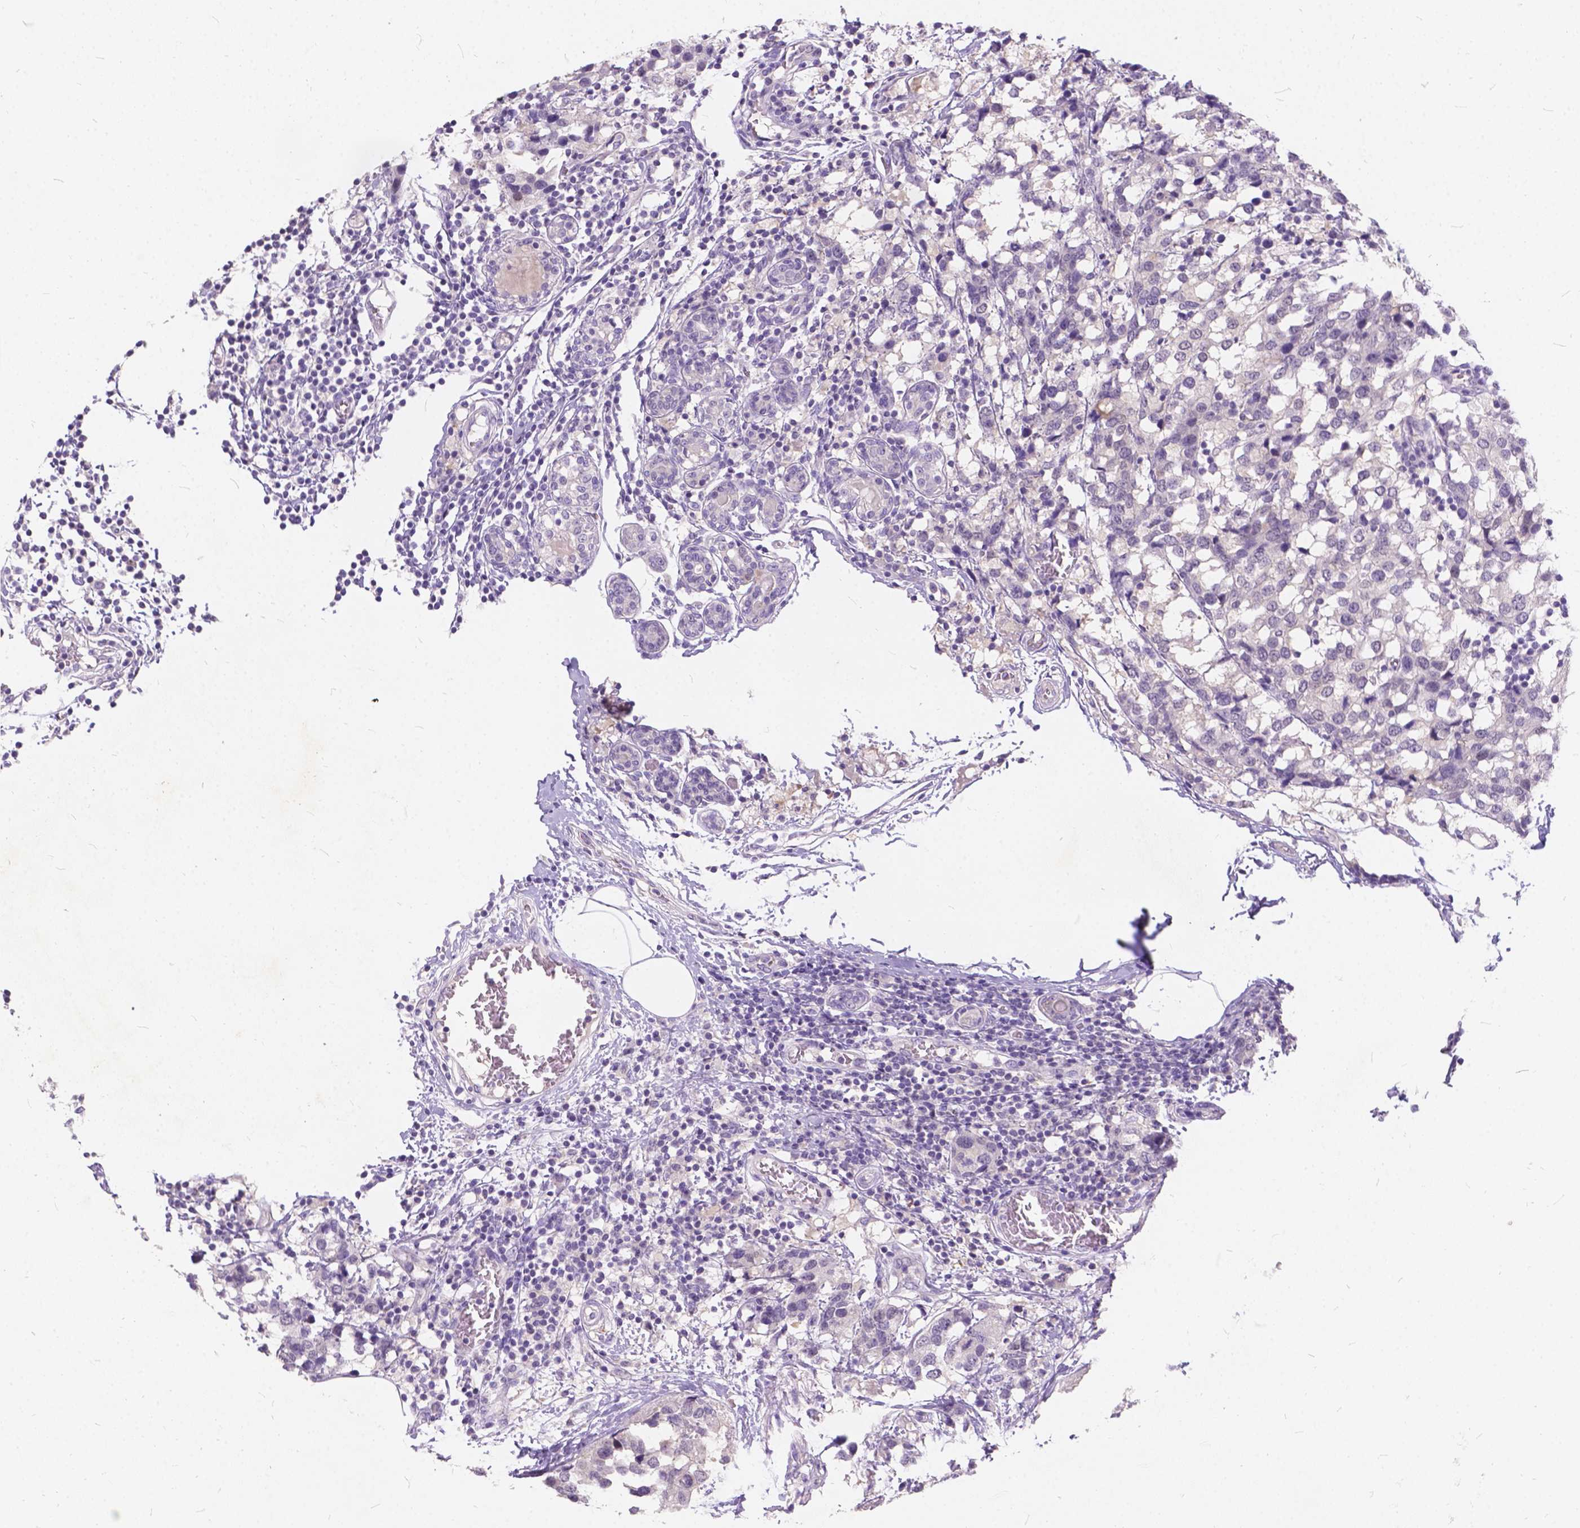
{"staining": {"intensity": "negative", "quantity": "none", "location": "none"}, "tissue": "breast cancer", "cell_type": "Tumor cells", "image_type": "cancer", "snomed": [{"axis": "morphology", "description": "Lobular carcinoma"}, {"axis": "topography", "description": "Breast"}], "caption": "Histopathology image shows no significant protein expression in tumor cells of breast cancer (lobular carcinoma). (Stains: DAB immunohistochemistry (IHC) with hematoxylin counter stain, Microscopy: brightfield microscopy at high magnification).", "gene": "PEX11G", "patient": {"sex": "female", "age": 59}}